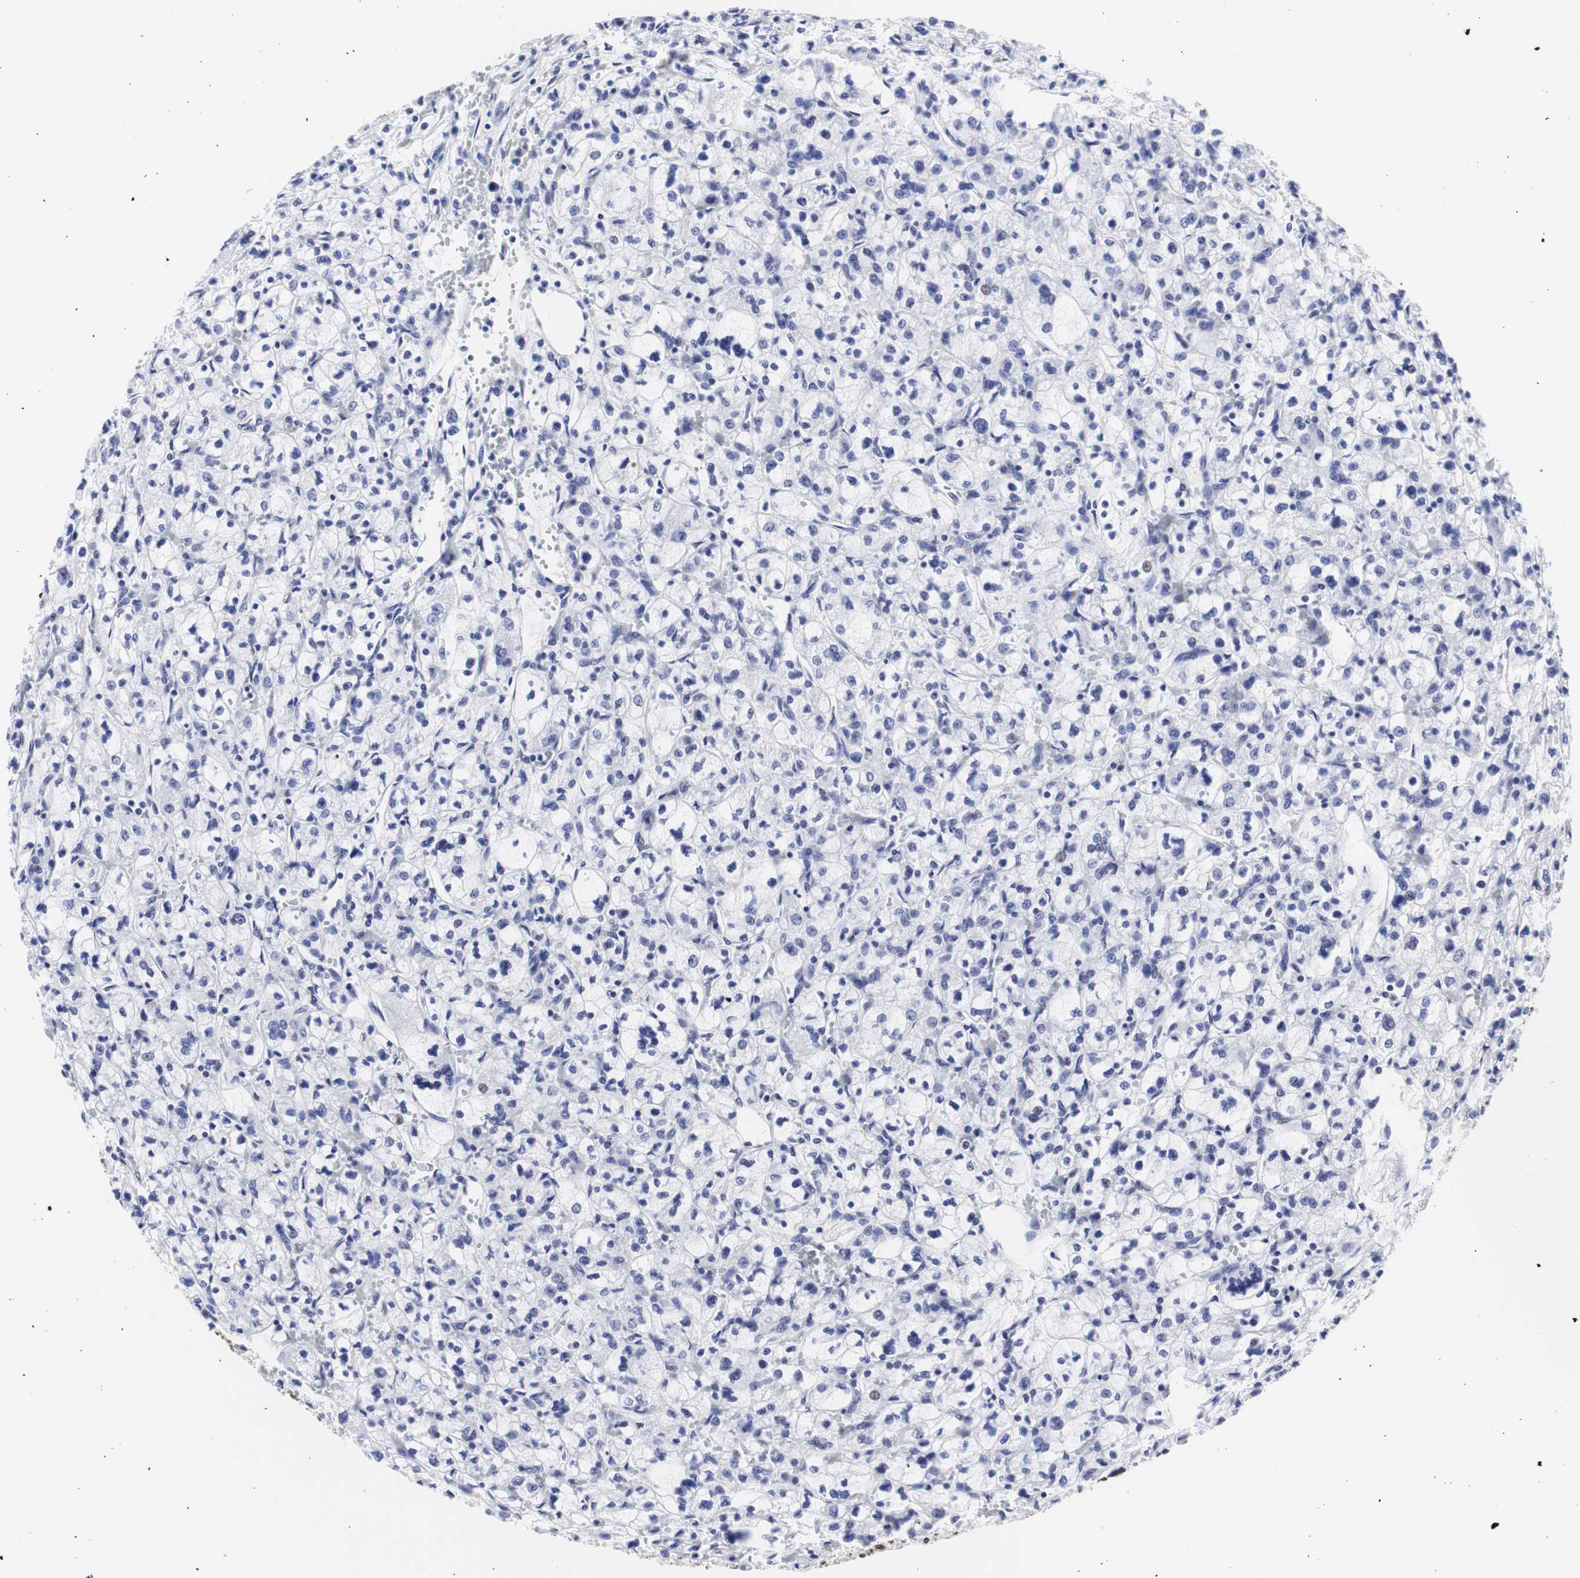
{"staining": {"intensity": "negative", "quantity": "none", "location": "none"}, "tissue": "renal cancer", "cell_type": "Tumor cells", "image_type": "cancer", "snomed": [{"axis": "morphology", "description": "Adenocarcinoma, NOS"}, {"axis": "topography", "description": "Kidney"}], "caption": "A high-resolution micrograph shows immunohistochemistry staining of renal adenocarcinoma, which exhibits no significant staining in tumor cells.", "gene": "HNRNPH2", "patient": {"sex": "female", "age": 83}}